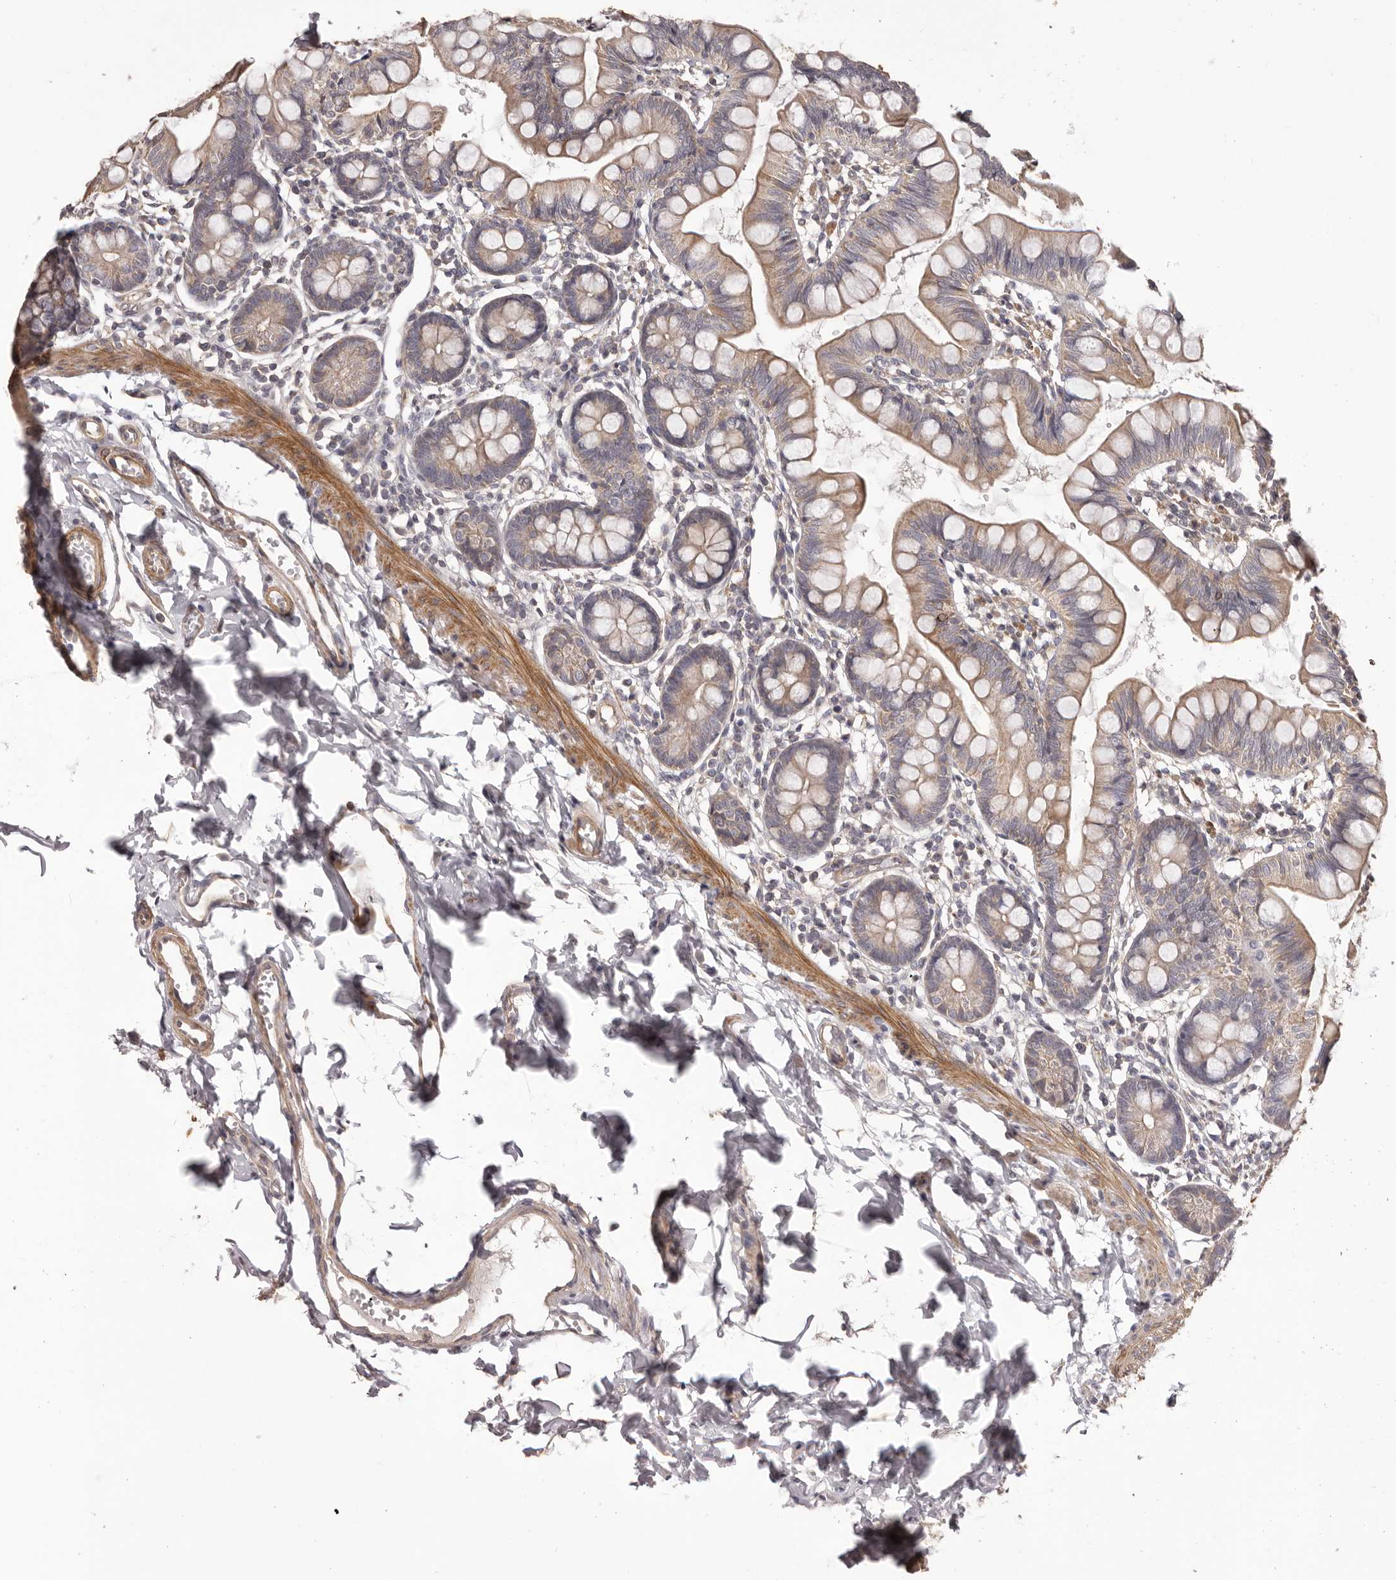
{"staining": {"intensity": "weak", "quantity": ">75%", "location": "cytoplasmic/membranous"}, "tissue": "small intestine", "cell_type": "Glandular cells", "image_type": "normal", "snomed": [{"axis": "morphology", "description": "Normal tissue, NOS"}, {"axis": "topography", "description": "Small intestine"}], "caption": "Weak cytoplasmic/membranous protein expression is identified in about >75% of glandular cells in small intestine.", "gene": "HRH1", "patient": {"sex": "male", "age": 7}}